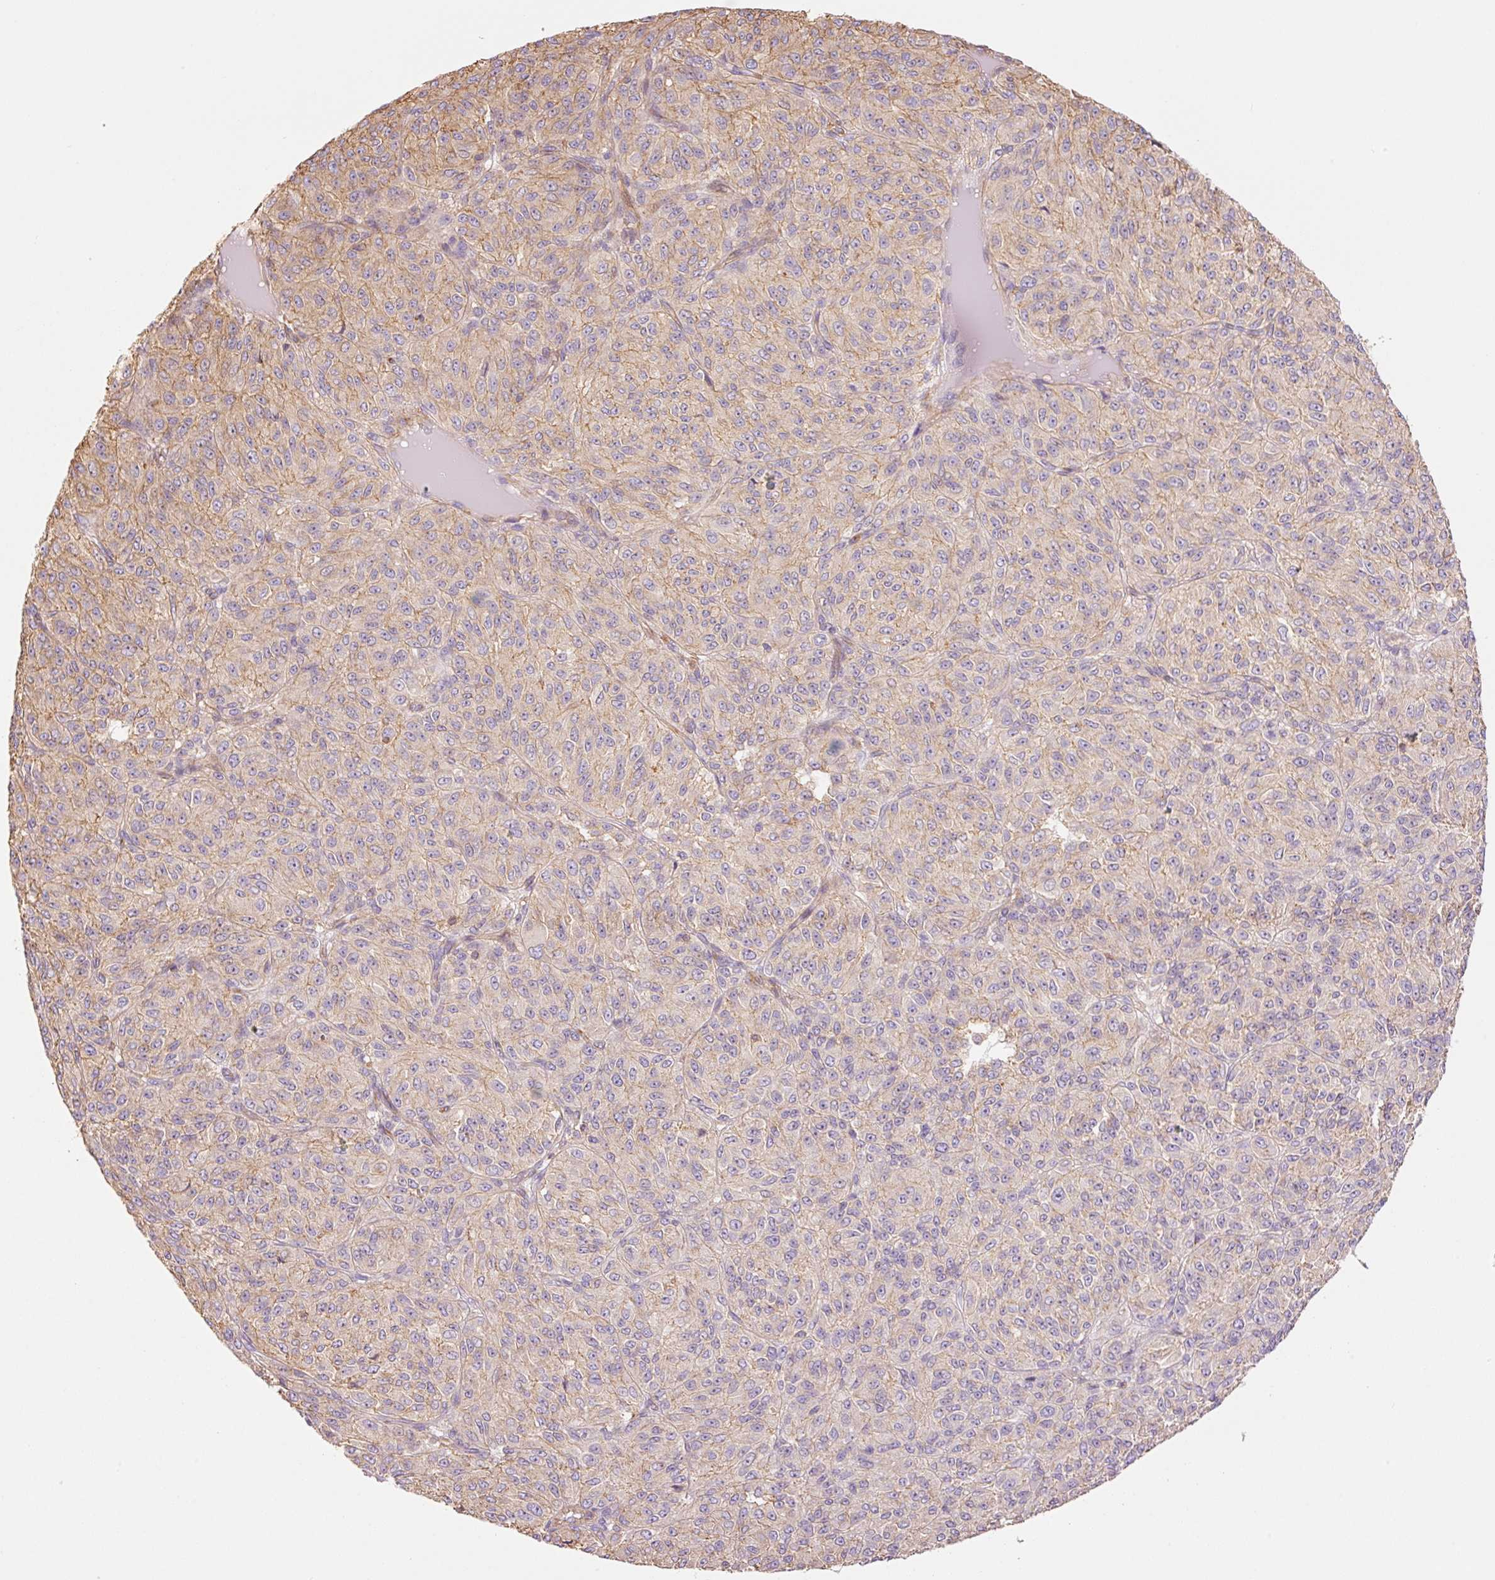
{"staining": {"intensity": "weak", "quantity": "<25%", "location": "cytoplasmic/membranous"}, "tissue": "melanoma", "cell_type": "Tumor cells", "image_type": "cancer", "snomed": [{"axis": "morphology", "description": "Malignant melanoma, Metastatic site"}, {"axis": "topography", "description": "Brain"}], "caption": "High power microscopy histopathology image of an IHC photomicrograph of melanoma, revealing no significant positivity in tumor cells.", "gene": "PPP1R1B", "patient": {"sex": "female", "age": 56}}